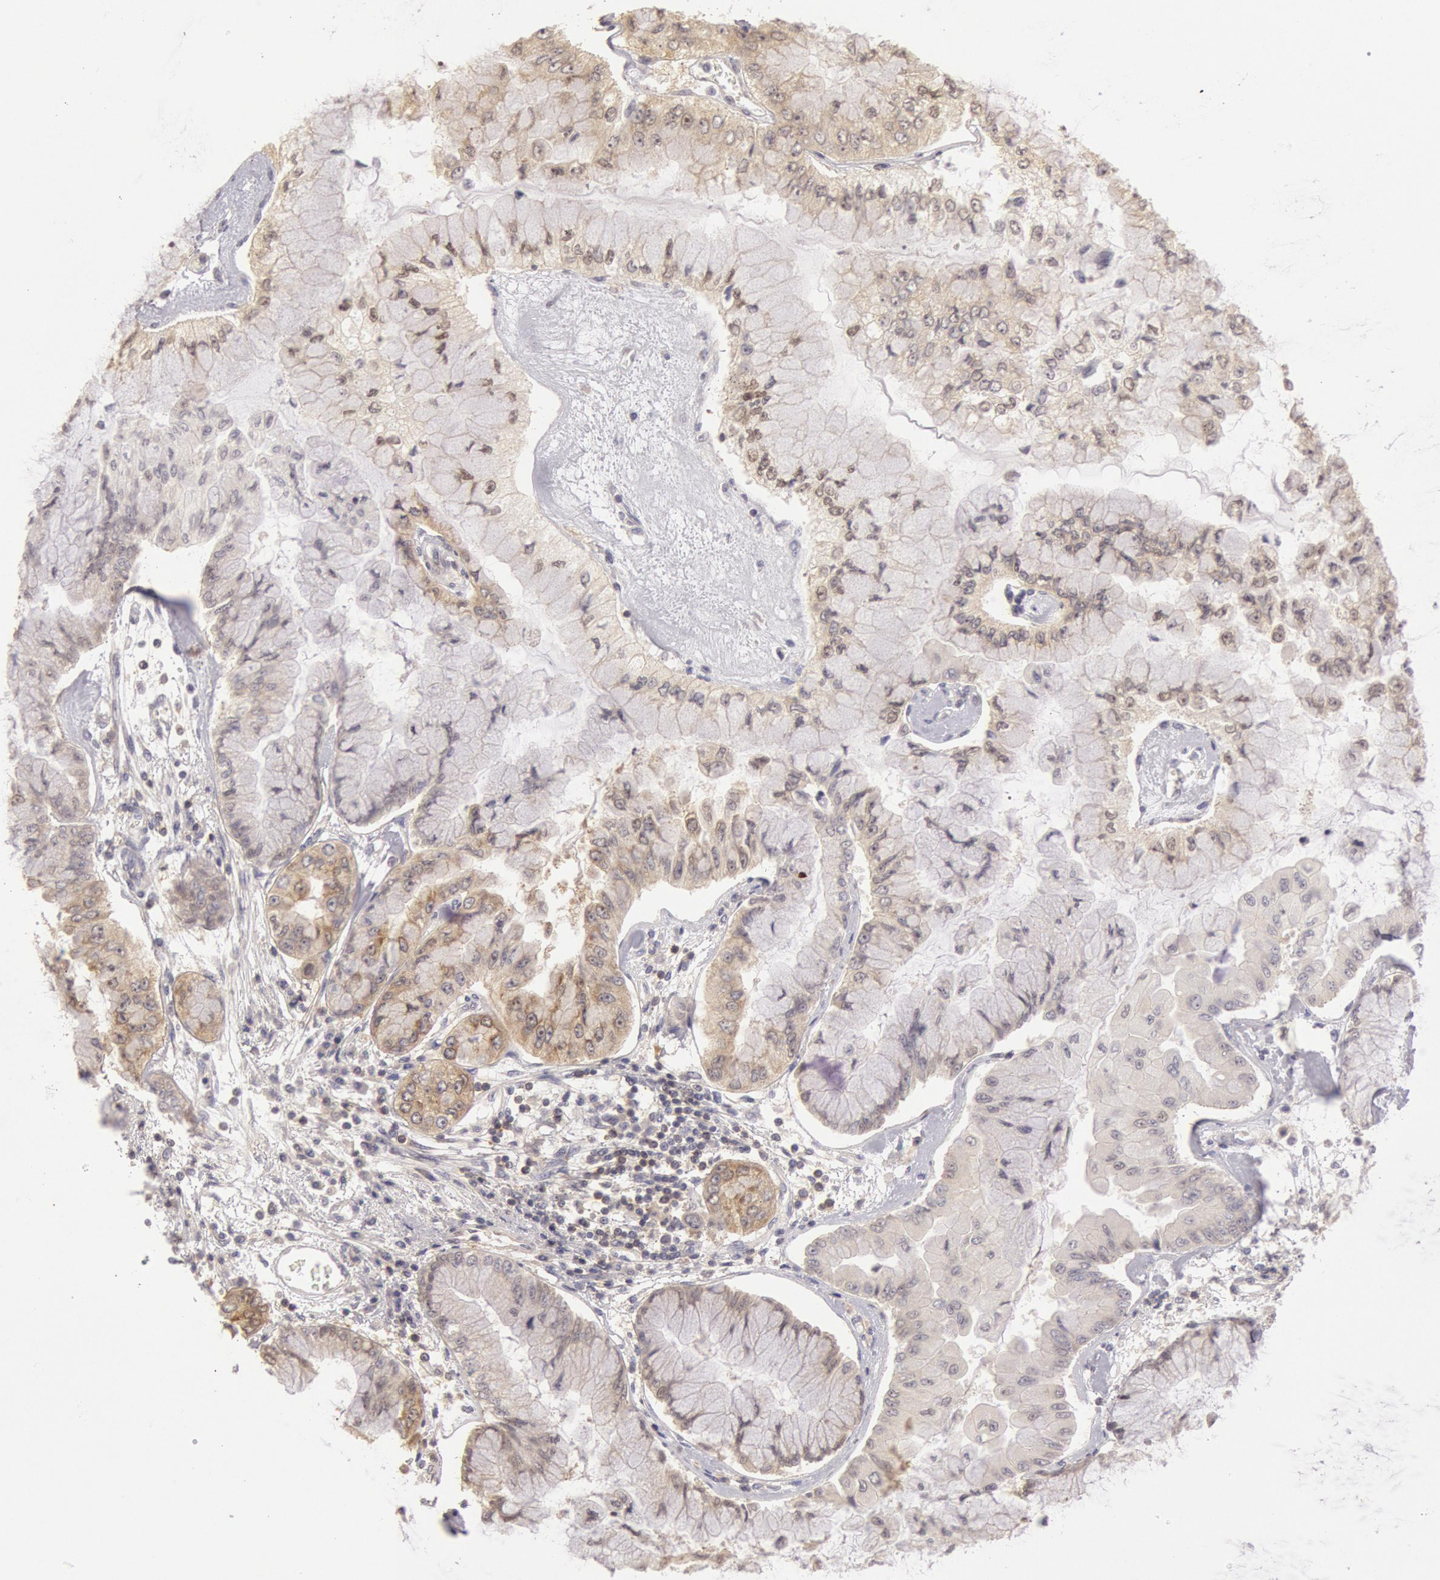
{"staining": {"intensity": "moderate", "quantity": "25%-75%", "location": "cytoplasmic/membranous"}, "tissue": "liver cancer", "cell_type": "Tumor cells", "image_type": "cancer", "snomed": [{"axis": "morphology", "description": "Cholangiocarcinoma"}, {"axis": "topography", "description": "Liver"}], "caption": "This image displays liver cholangiocarcinoma stained with immunohistochemistry to label a protein in brown. The cytoplasmic/membranous of tumor cells show moderate positivity for the protein. Nuclei are counter-stained blue.", "gene": "NMT2", "patient": {"sex": "female", "age": 79}}